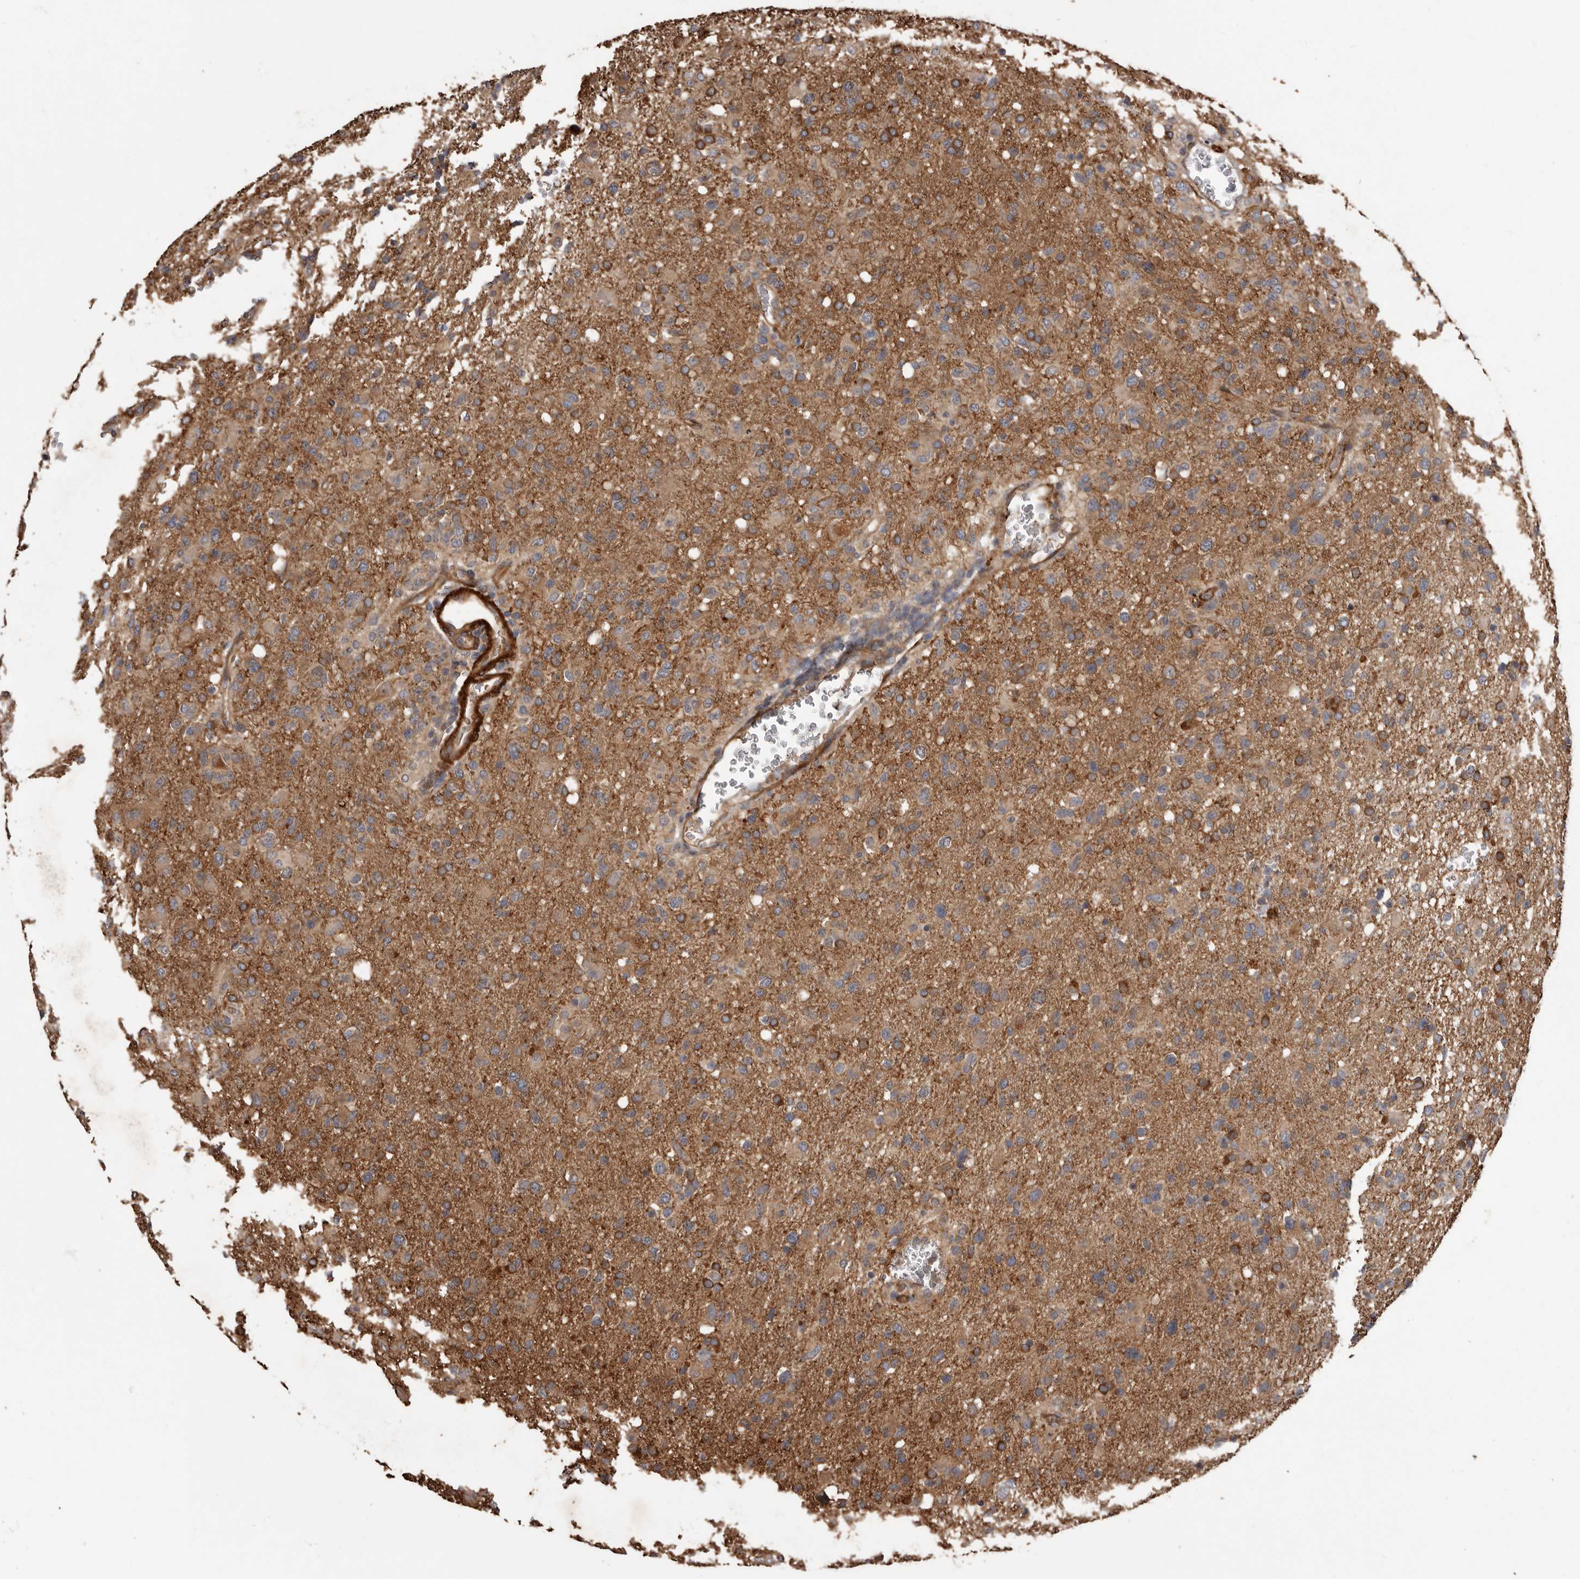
{"staining": {"intensity": "weak", "quantity": "25%-75%", "location": "cytoplasmic/membranous"}, "tissue": "glioma", "cell_type": "Tumor cells", "image_type": "cancer", "snomed": [{"axis": "morphology", "description": "Glioma, malignant, High grade"}, {"axis": "topography", "description": "Brain"}], "caption": "Immunohistochemistry (IHC) staining of malignant glioma (high-grade), which exhibits low levels of weak cytoplasmic/membranous positivity in approximately 25%-75% of tumor cells indicating weak cytoplasmic/membranous protein expression. The staining was performed using DAB (brown) for protein detection and nuclei were counterstained in hematoxylin (blue).", "gene": "ARHGEF5", "patient": {"sex": "female", "age": 57}}